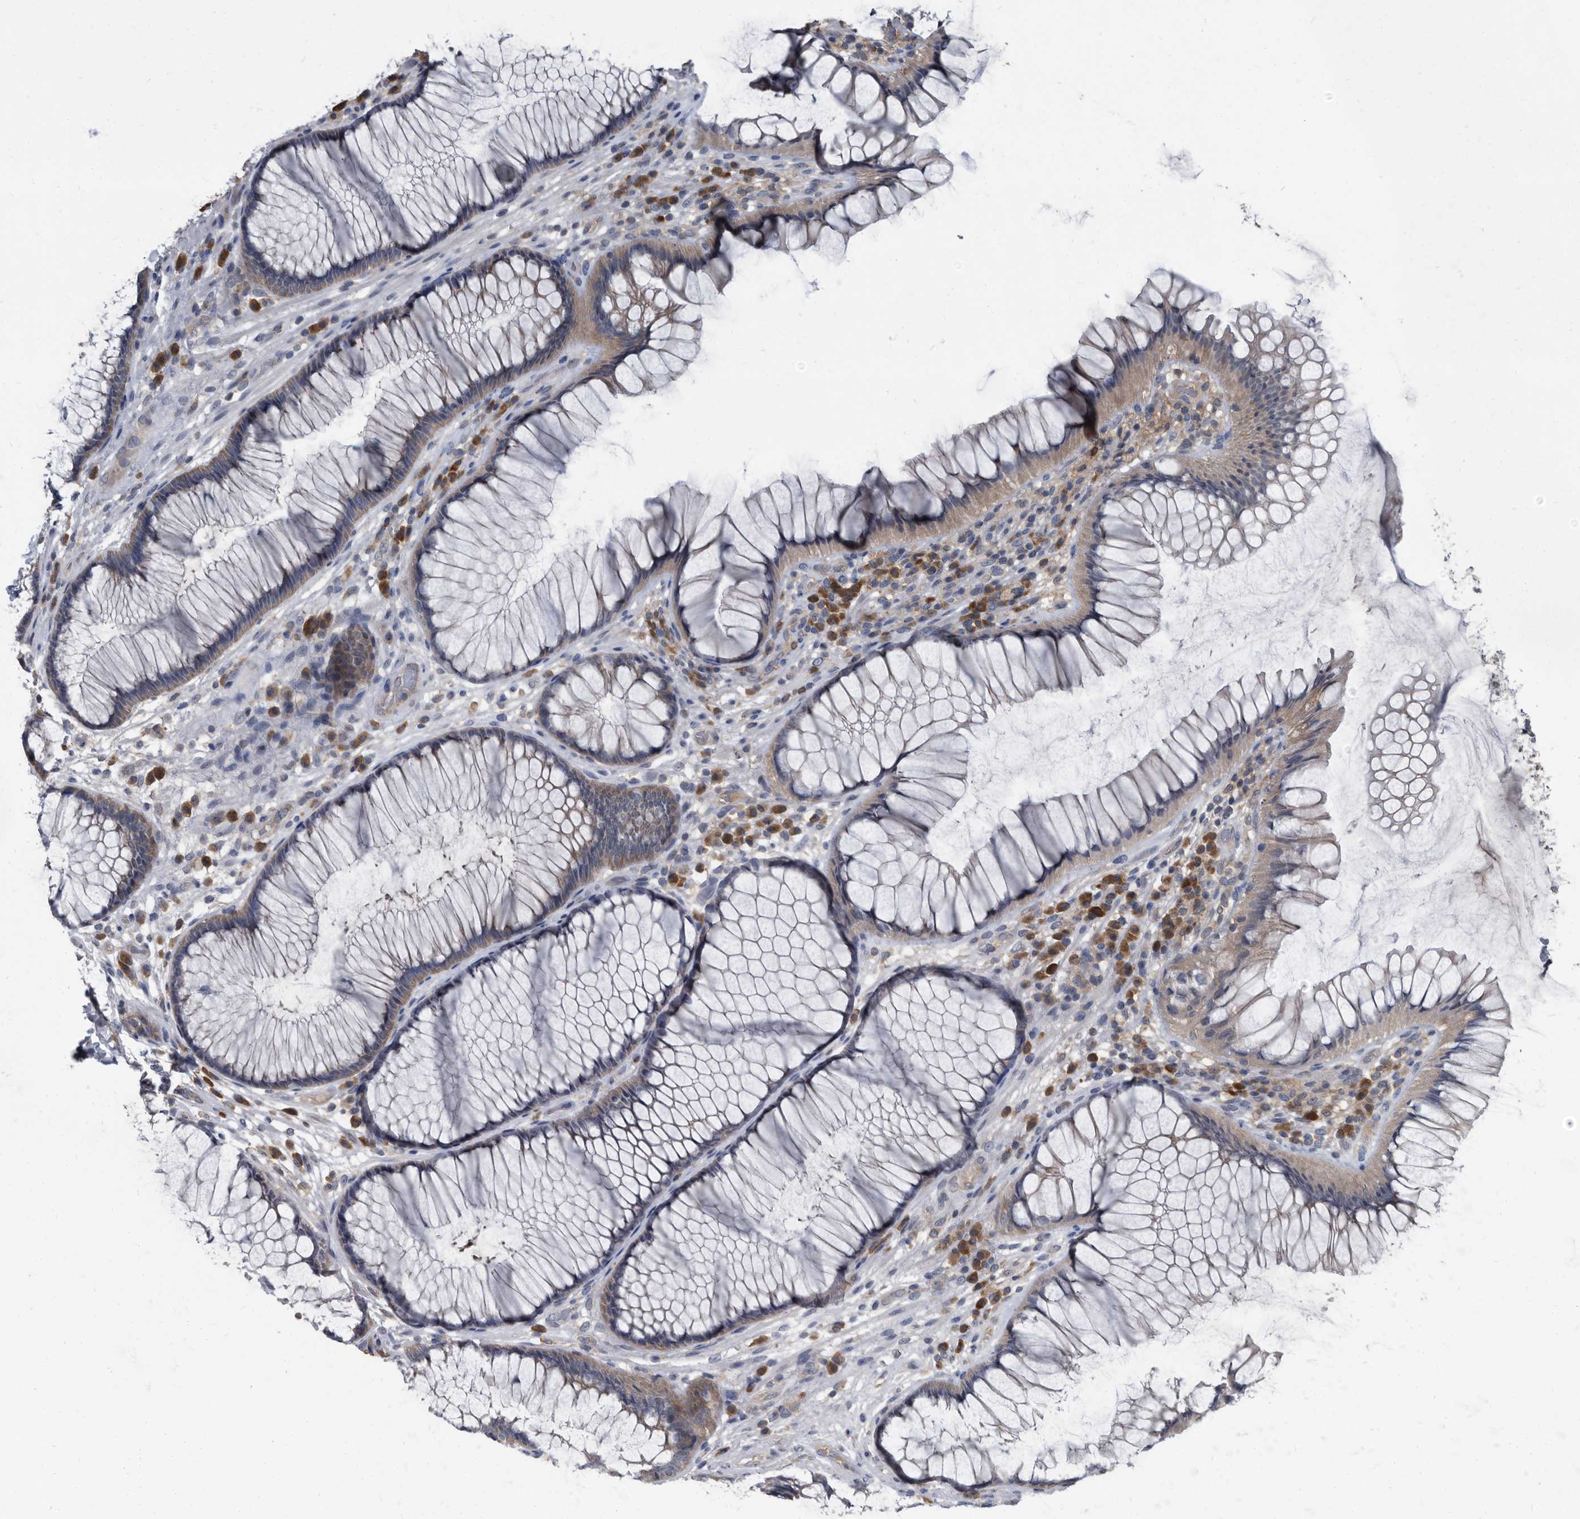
{"staining": {"intensity": "weak", "quantity": "<25%", "location": "cytoplasmic/membranous"}, "tissue": "rectum", "cell_type": "Glandular cells", "image_type": "normal", "snomed": [{"axis": "morphology", "description": "Normal tissue, NOS"}, {"axis": "topography", "description": "Rectum"}], "caption": "DAB (3,3'-diaminobenzidine) immunohistochemical staining of benign human rectum shows no significant positivity in glandular cells. The staining was performed using DAB to visualize the protein expression in brown, while the nuclei were stained in blue with hematoxylin (Magnification: 20x).", "gene": "CDV3", "patient": {"sex": "male", "age": 51}}